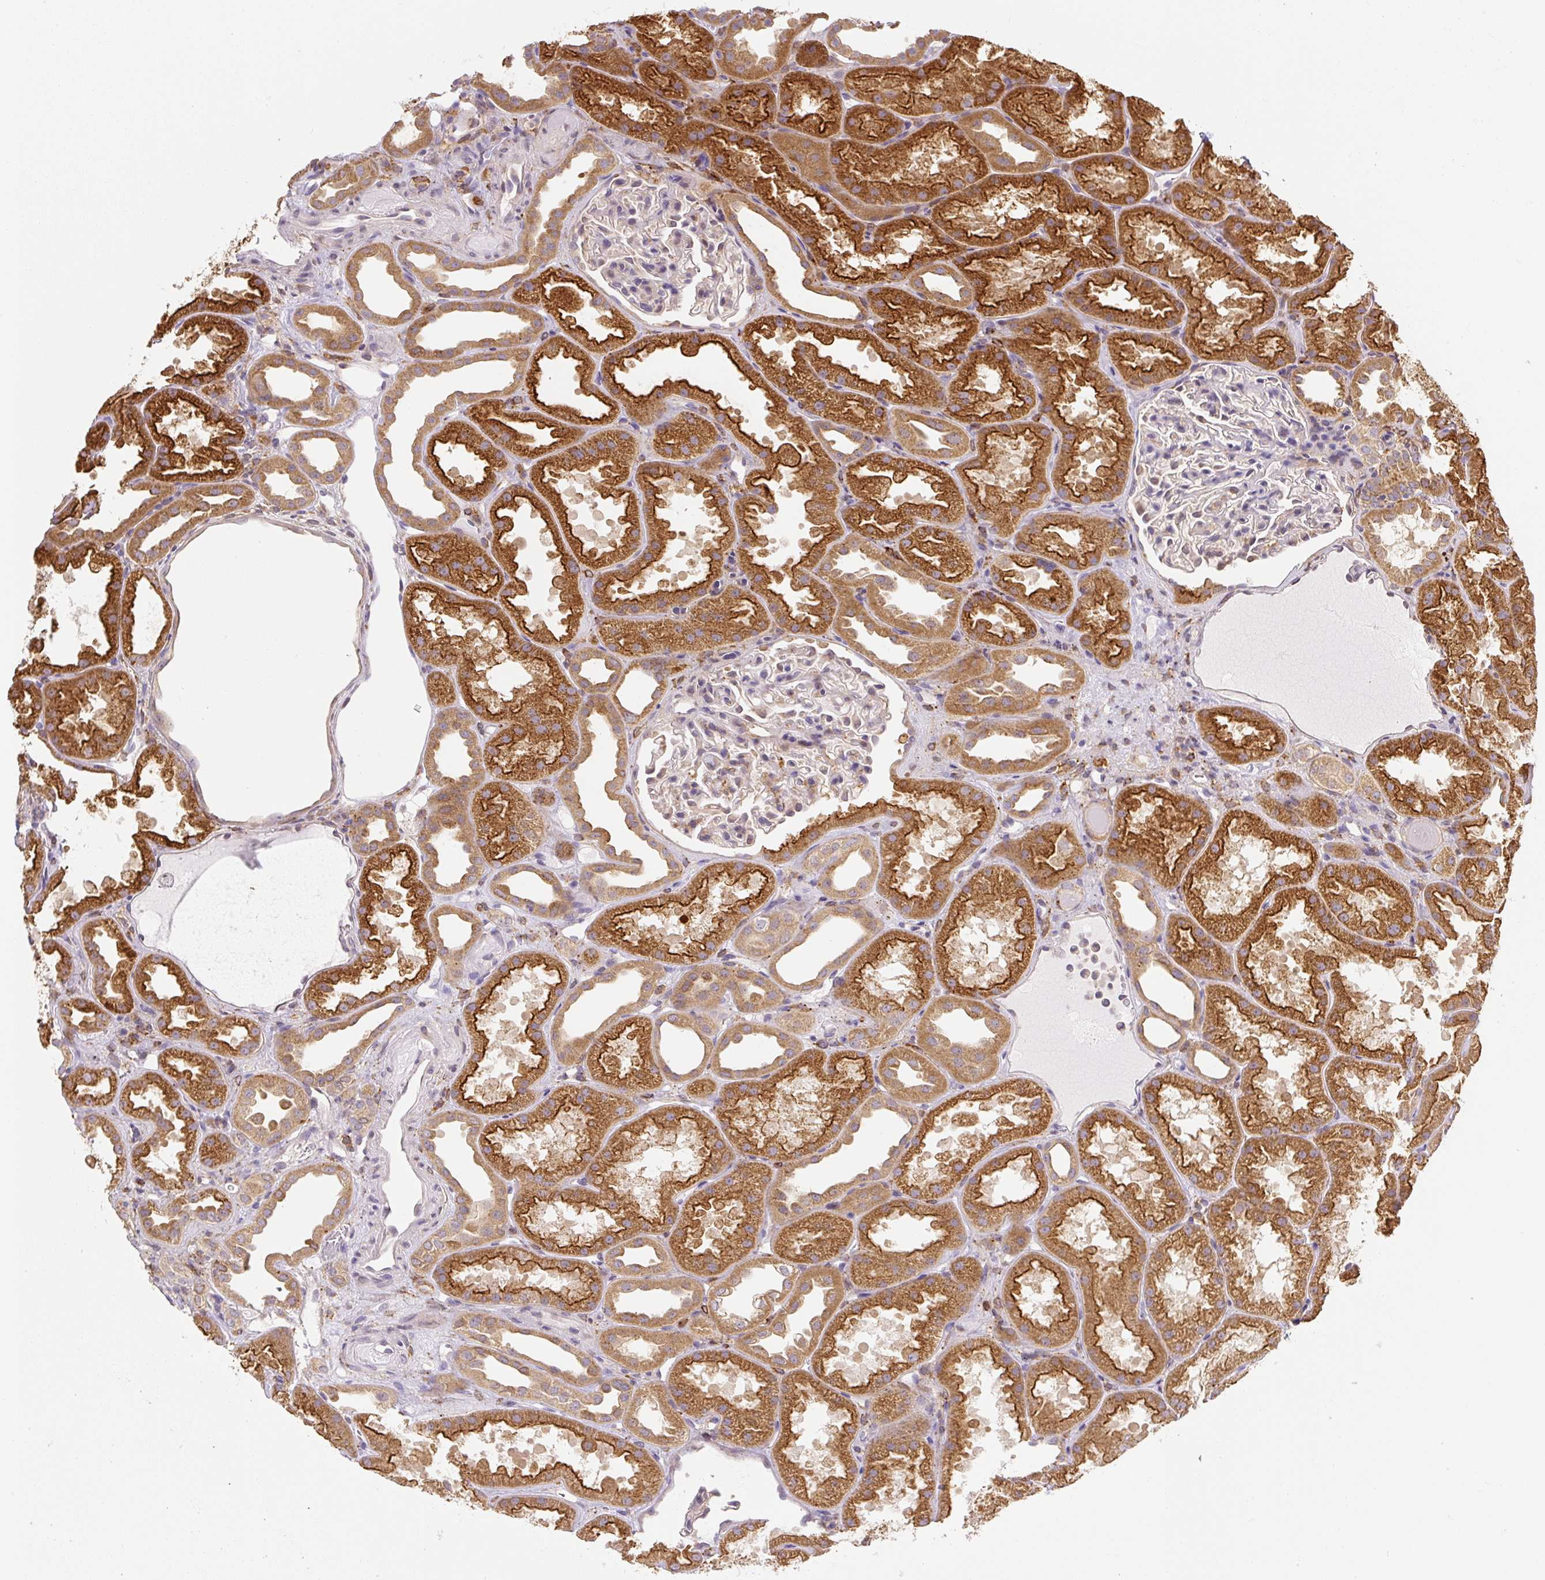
{"staining": {"intensity": "weak", "quantity": "25%-75%", "location": "cytoplasmic/membranous"}, "tissue": "kidney", "cell_type": "Cells in glomeruli", "image_type": "normal", "snomed": [{"axis": "morphology", "description": "Normal tissue, NOS"}, {"axis": "topography", "description": "Kidney"}], "caption": "Kidney stained with a brown dye demonstrates weak cytoplasmic/membranous positive expression in approximately 25%-75% of cells in glomeruli.", "gene": "PLA2G4A", "patient": {"sex": "male", "age": 61}}